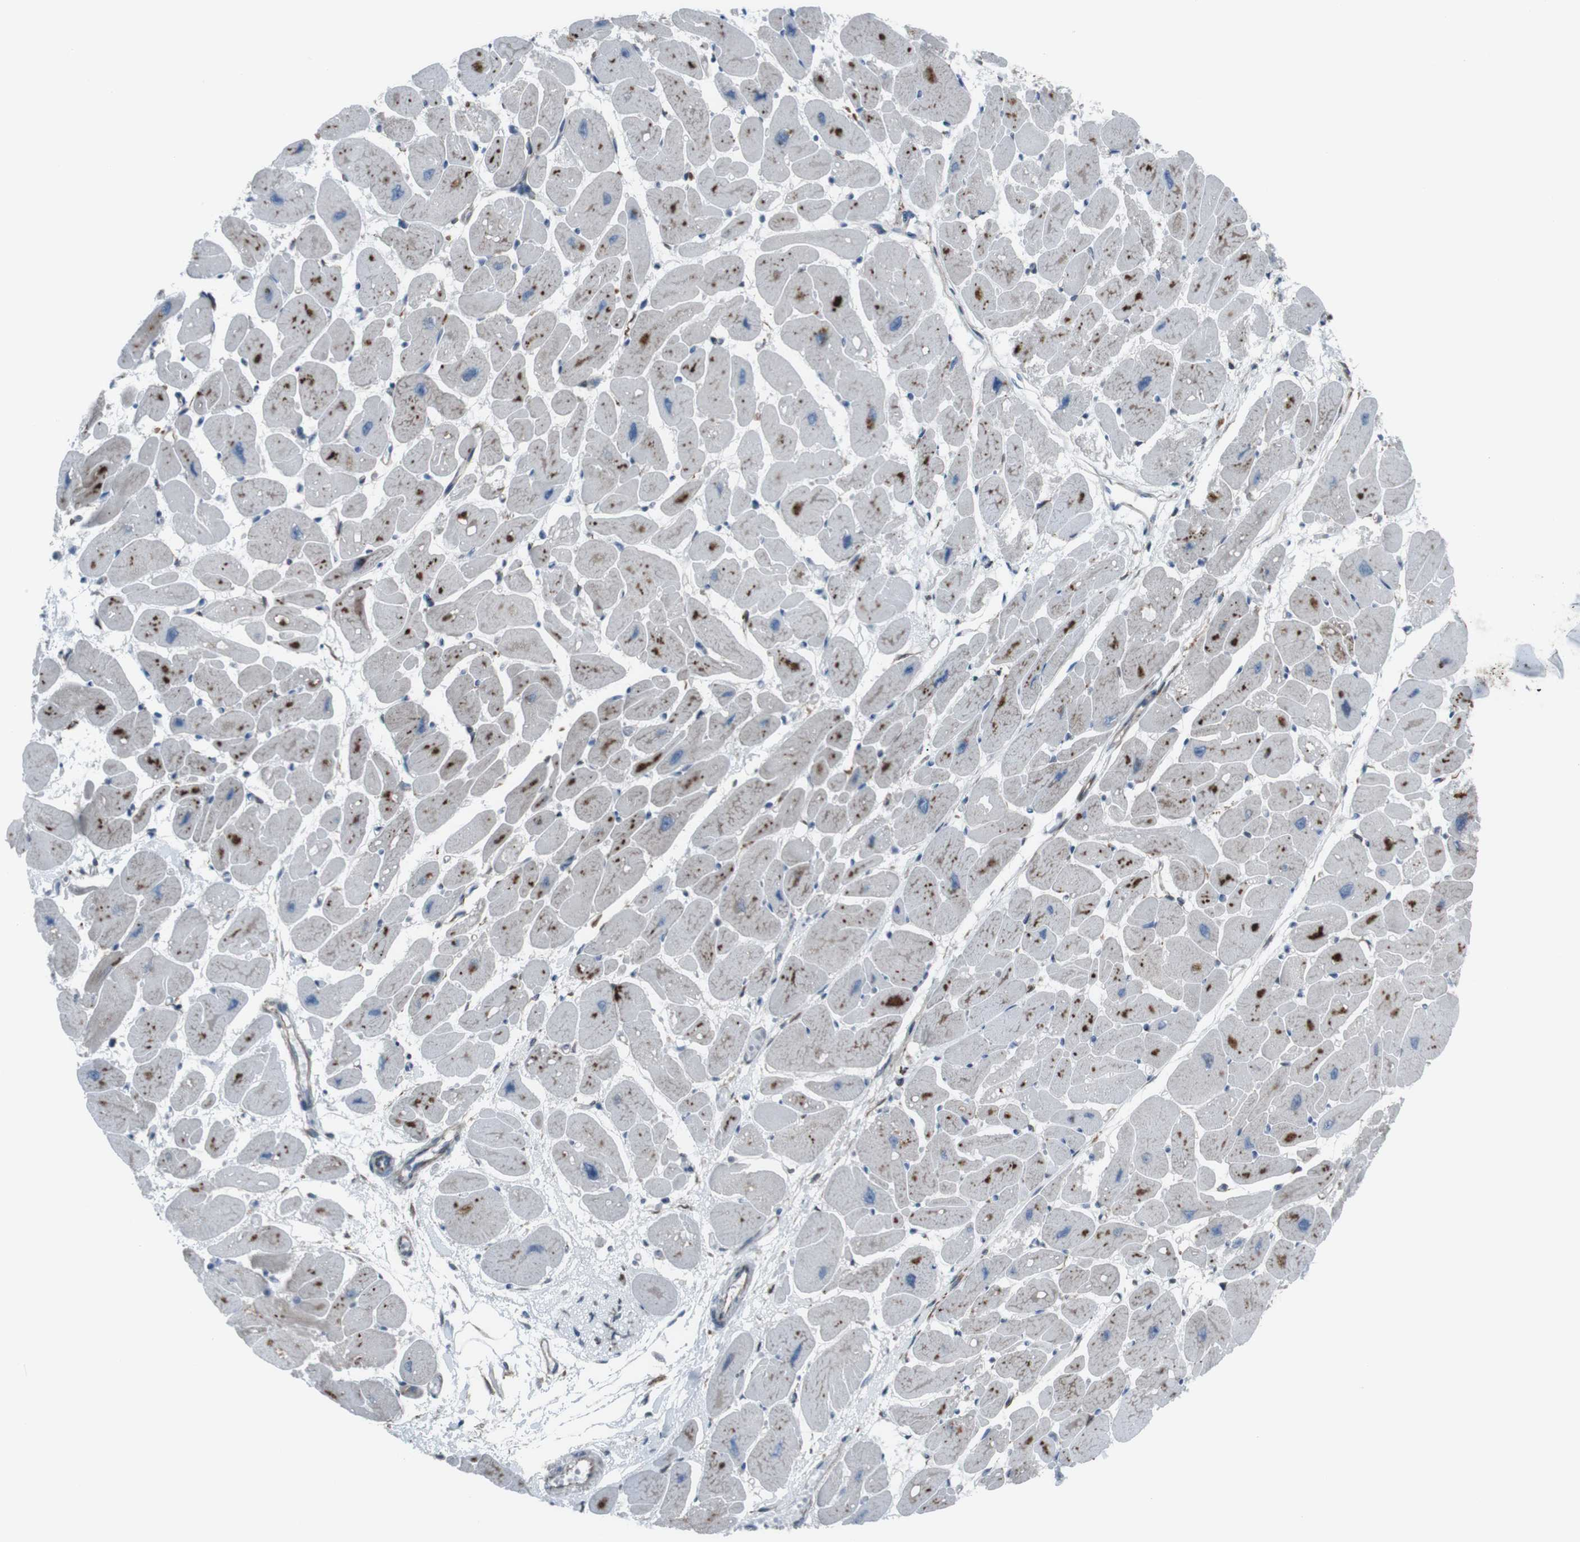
{"staining": {"intensity": "moderate", "quantity": "<25%", "location": "cytoplasmic/membranous"}, "tissue": "heart muscle", "cell_type": "Cardiomyocytes", "image_type": "normal", "snomed": [{"axis": "morphology", "description": "Normal tissue, NOS"}, {"axis": "topography", "description": "Heart"}], "caption": "This is an image of immunohistochemistry (IHC) staining of unremarkable heart muscle, which shows moderate positivity in the cytoplasmic/membranous of cardiomyocytes.", "gene": "TMEM141", "patient": {"sex": "female", "age": 54}}